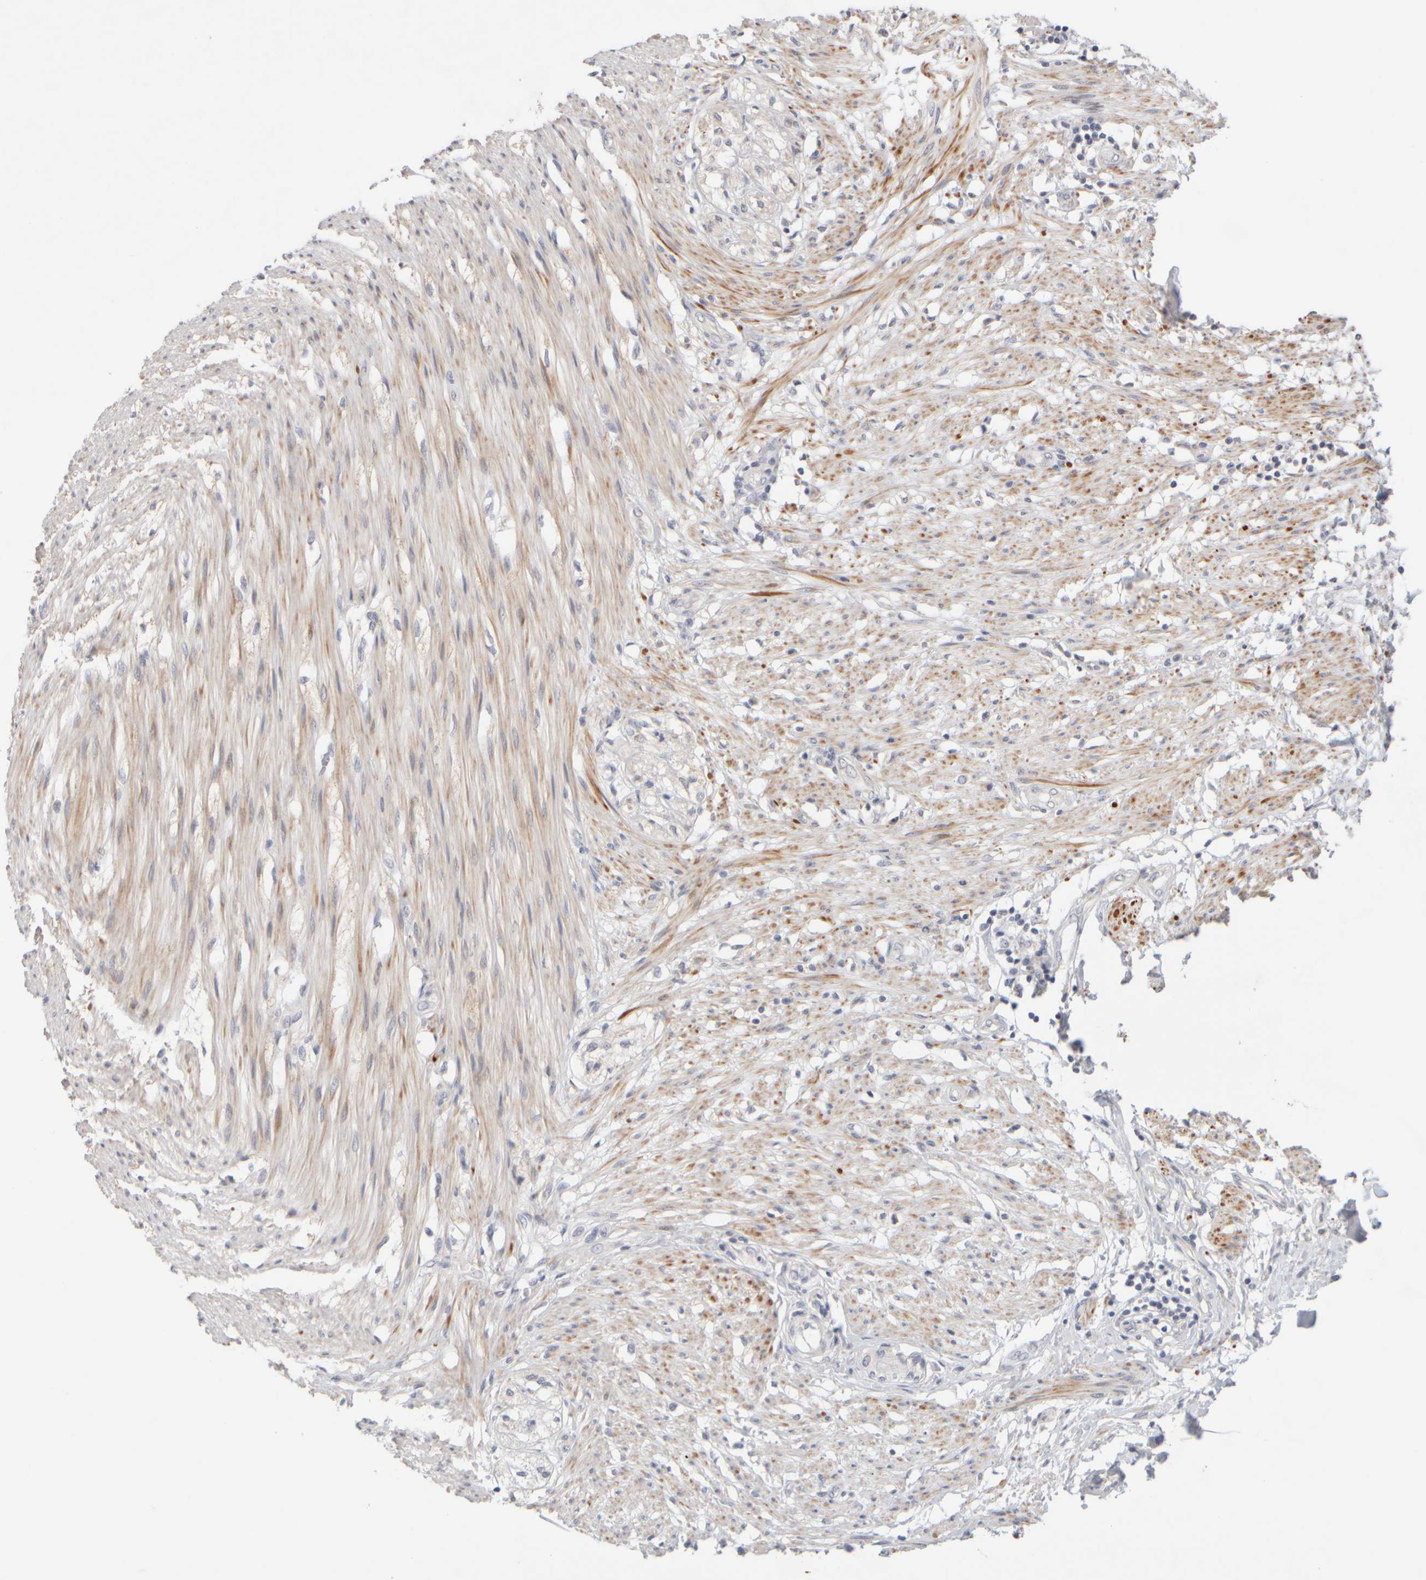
{"staining": {"intensity": "strong", "quantity": "25%-75%", "location": "cytoplasmic/membranous"}, "tissue": "smooth muscle", "cell_type": "Smooth muscle cells", "image_type": "normal", "snomed": [{"axis": "morphology", "description": "Normal tissue, NOS"}, {"axis": "morphology", "description": "Adenocarcinoma, NOS"}, {"axis": "topography", "description": "Smooth muscle"}, {"axis": "topography", "description": "Colon"}], "caption": "Human smooth muscle stained with a protein marker shows strong staining in smooth muscle cells.", "gene": "ZNF112", "patient": {"sex": "male", "age": 14}}